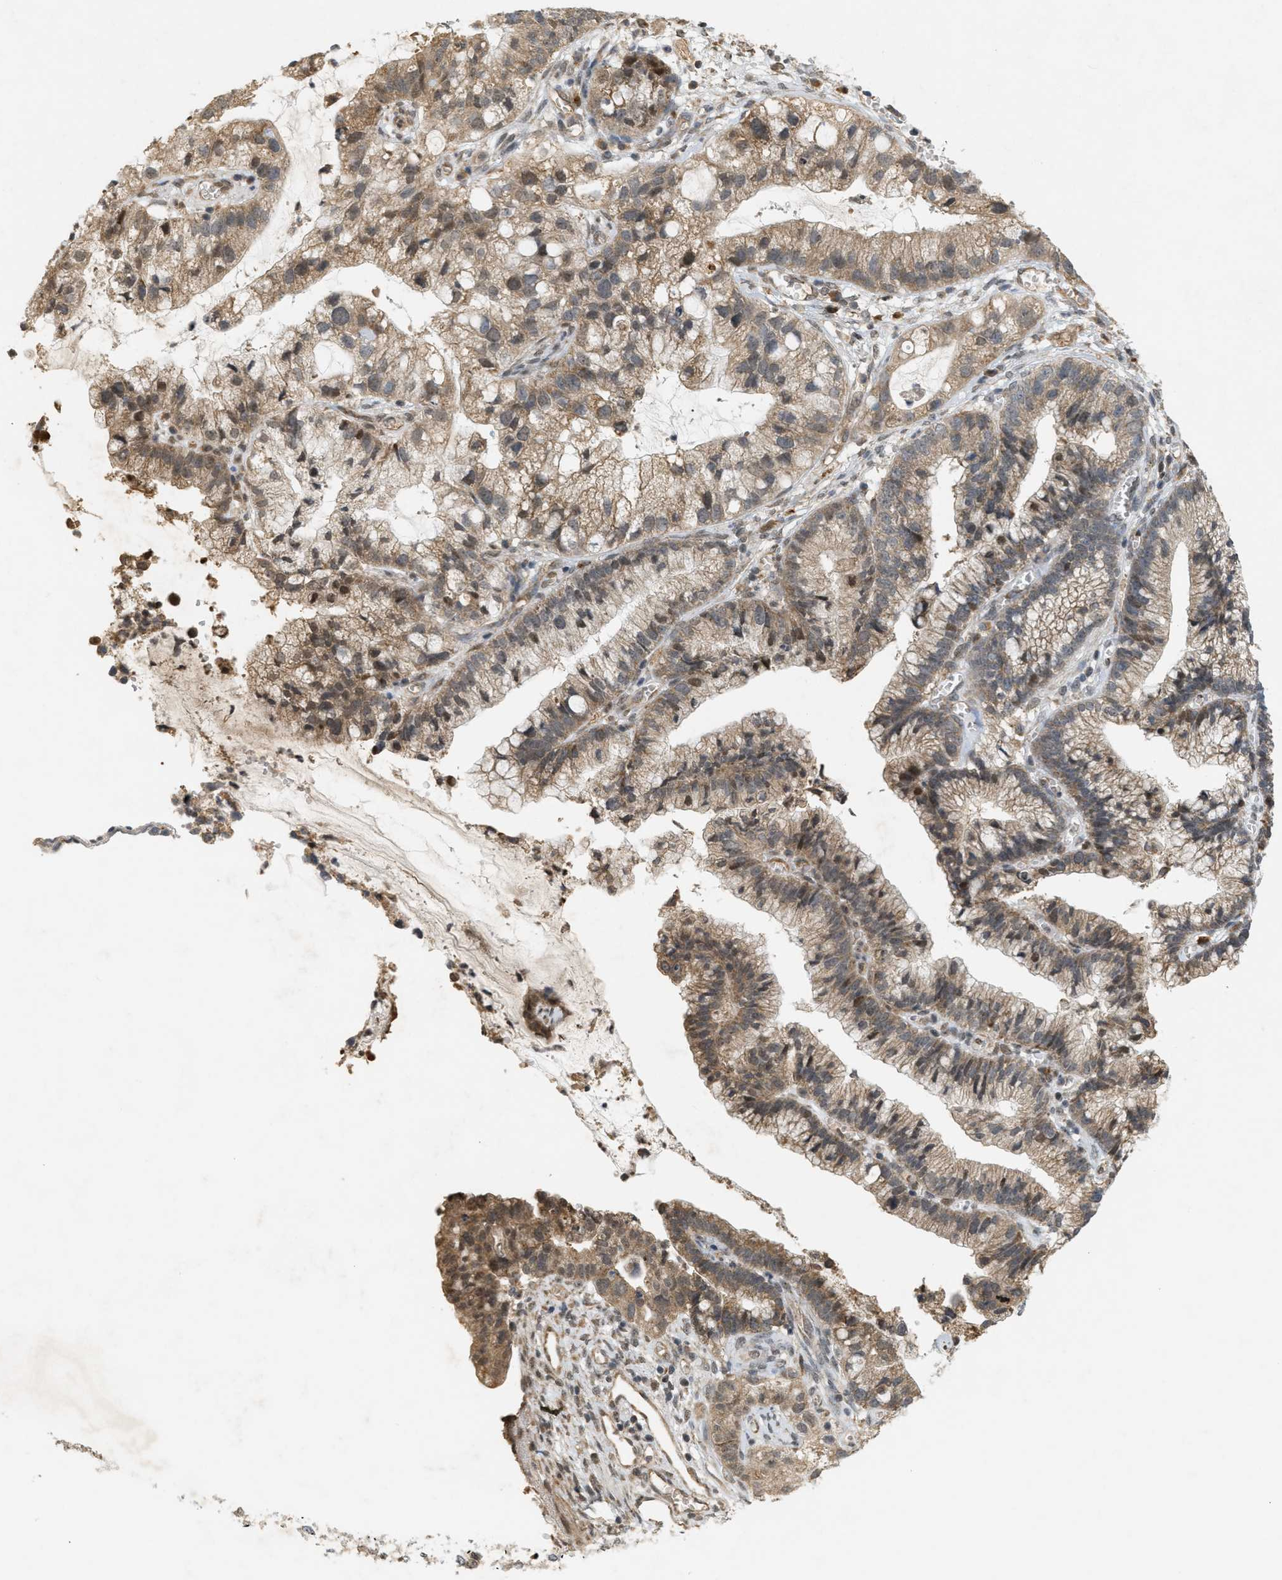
{"staining": {"intensity": "moderate", "quantity": ">75%", "location": "cytoplasmic/membranous,nuclear"}, "tissue": "cervical cancer", "cell_type": "Tumor cells", "image_type": "cancer", "snomed": [{"axis": "morphology", "description": "Adenocarcinoma, NOS"}, {"axis": "topography", "description": "Cervix"}], "caption": "DAB (3,3'-diaminobenzidine) immunohistochemical staining of cervical cancer (adenocarcinoma) demonstrates moderate cytoplasmic/membranous and nuclear protein staining in approximately >75% of tumor cells. Immunohistochemistry stains the protein of interest in brown and the nuclei are stained blue.", "gene": "PRKD1", "patient": {"sex": "female", "age": 44}}